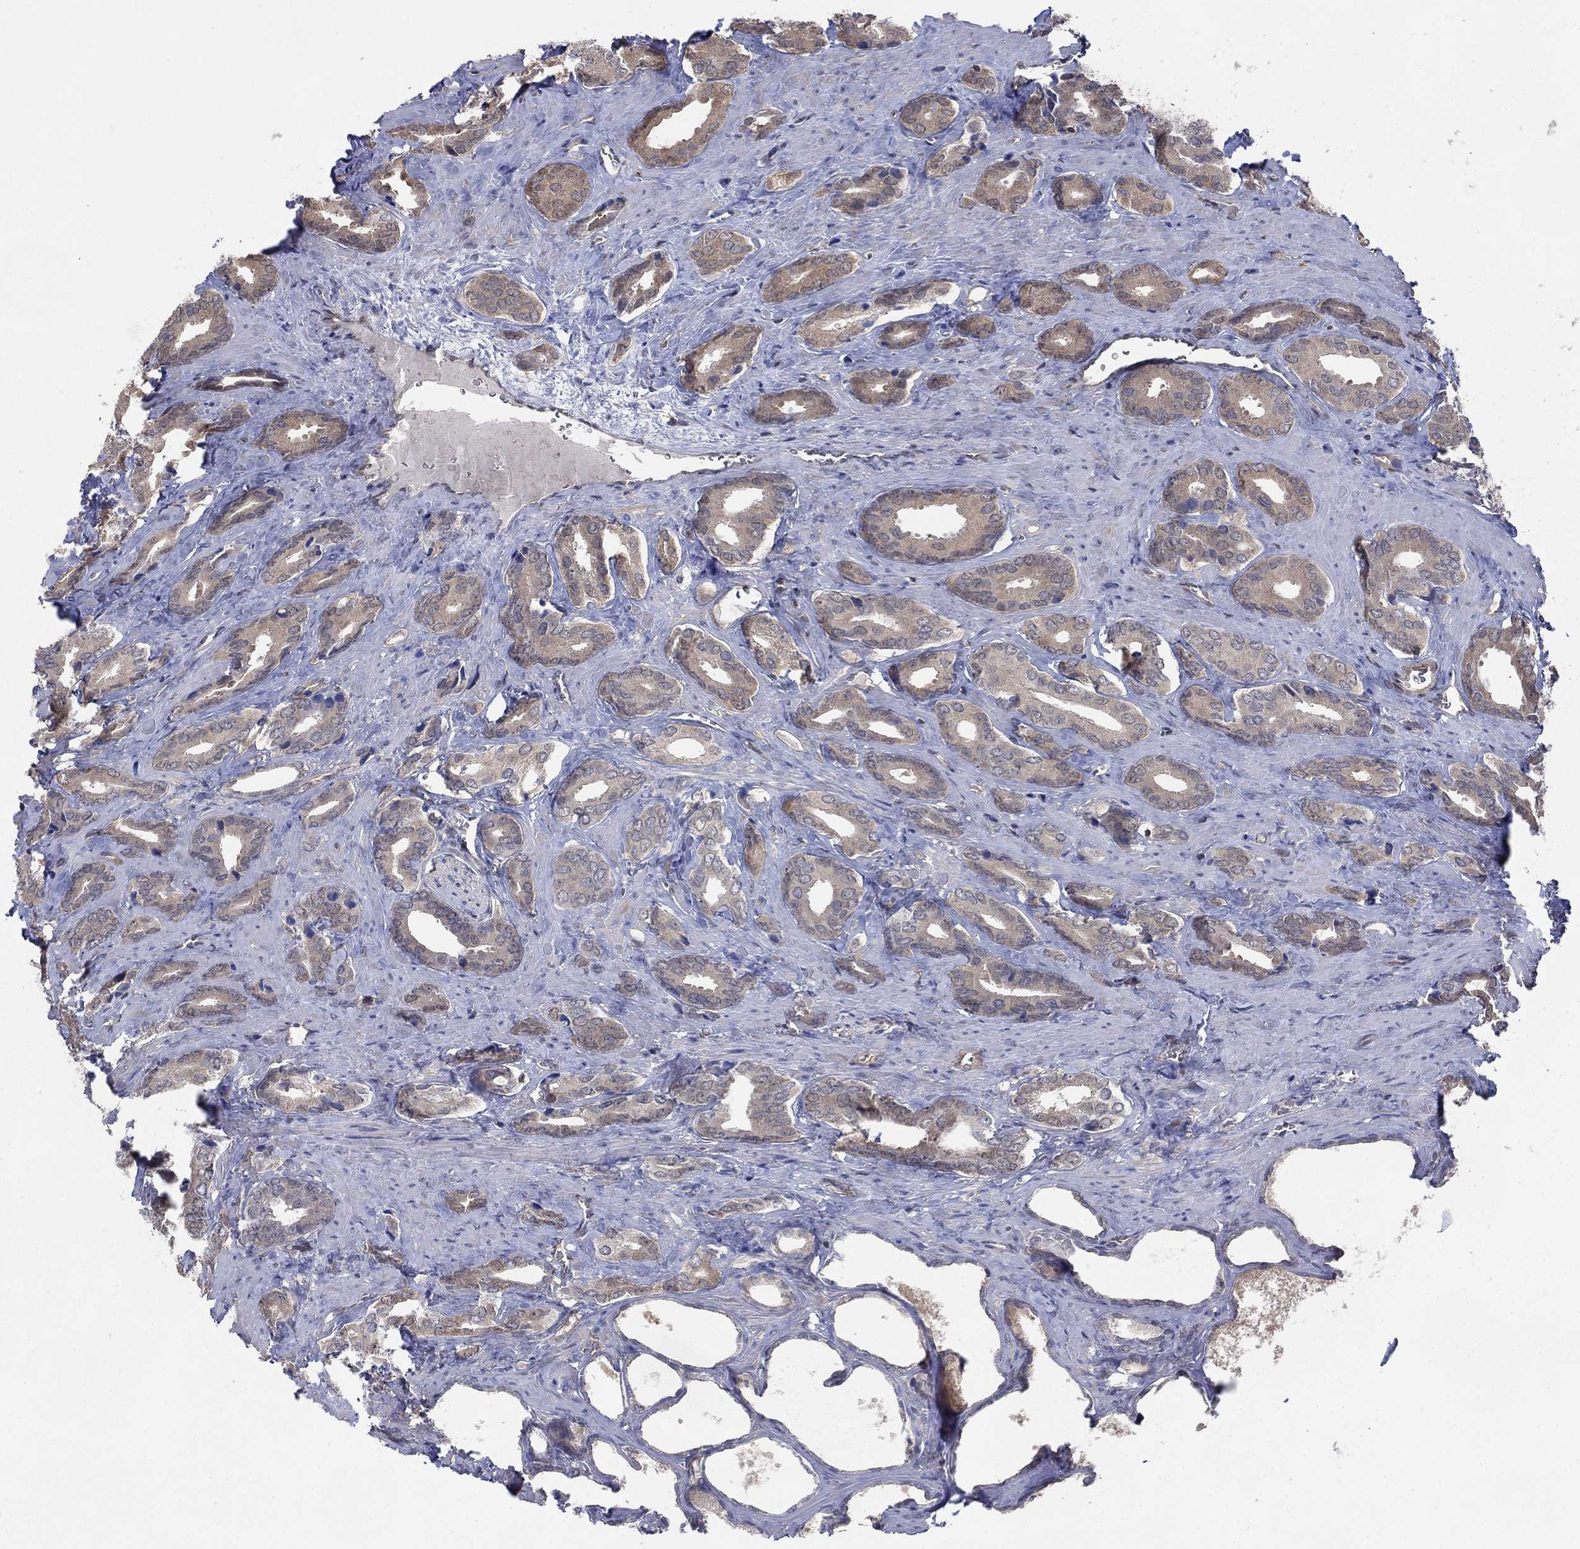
{"staining": {"intensity": "weak", "quantity": "<25%", "location": "cytoplasmic/membranous"}, "tissue": "prostate cancer", "cell_type": "Tumor cells", "image_type": "cancer", "snomed": [{"axis": "morphology", "description": "Adenocarcinoma, NOS"}, {"axis": "topography", "description": "Prostate"}], "caption": "There is no significant staining in tumor cells of adenocarcinoma (prostate).", "gene": "RNF114", "patient": {"sex": "male", "age": 66}}